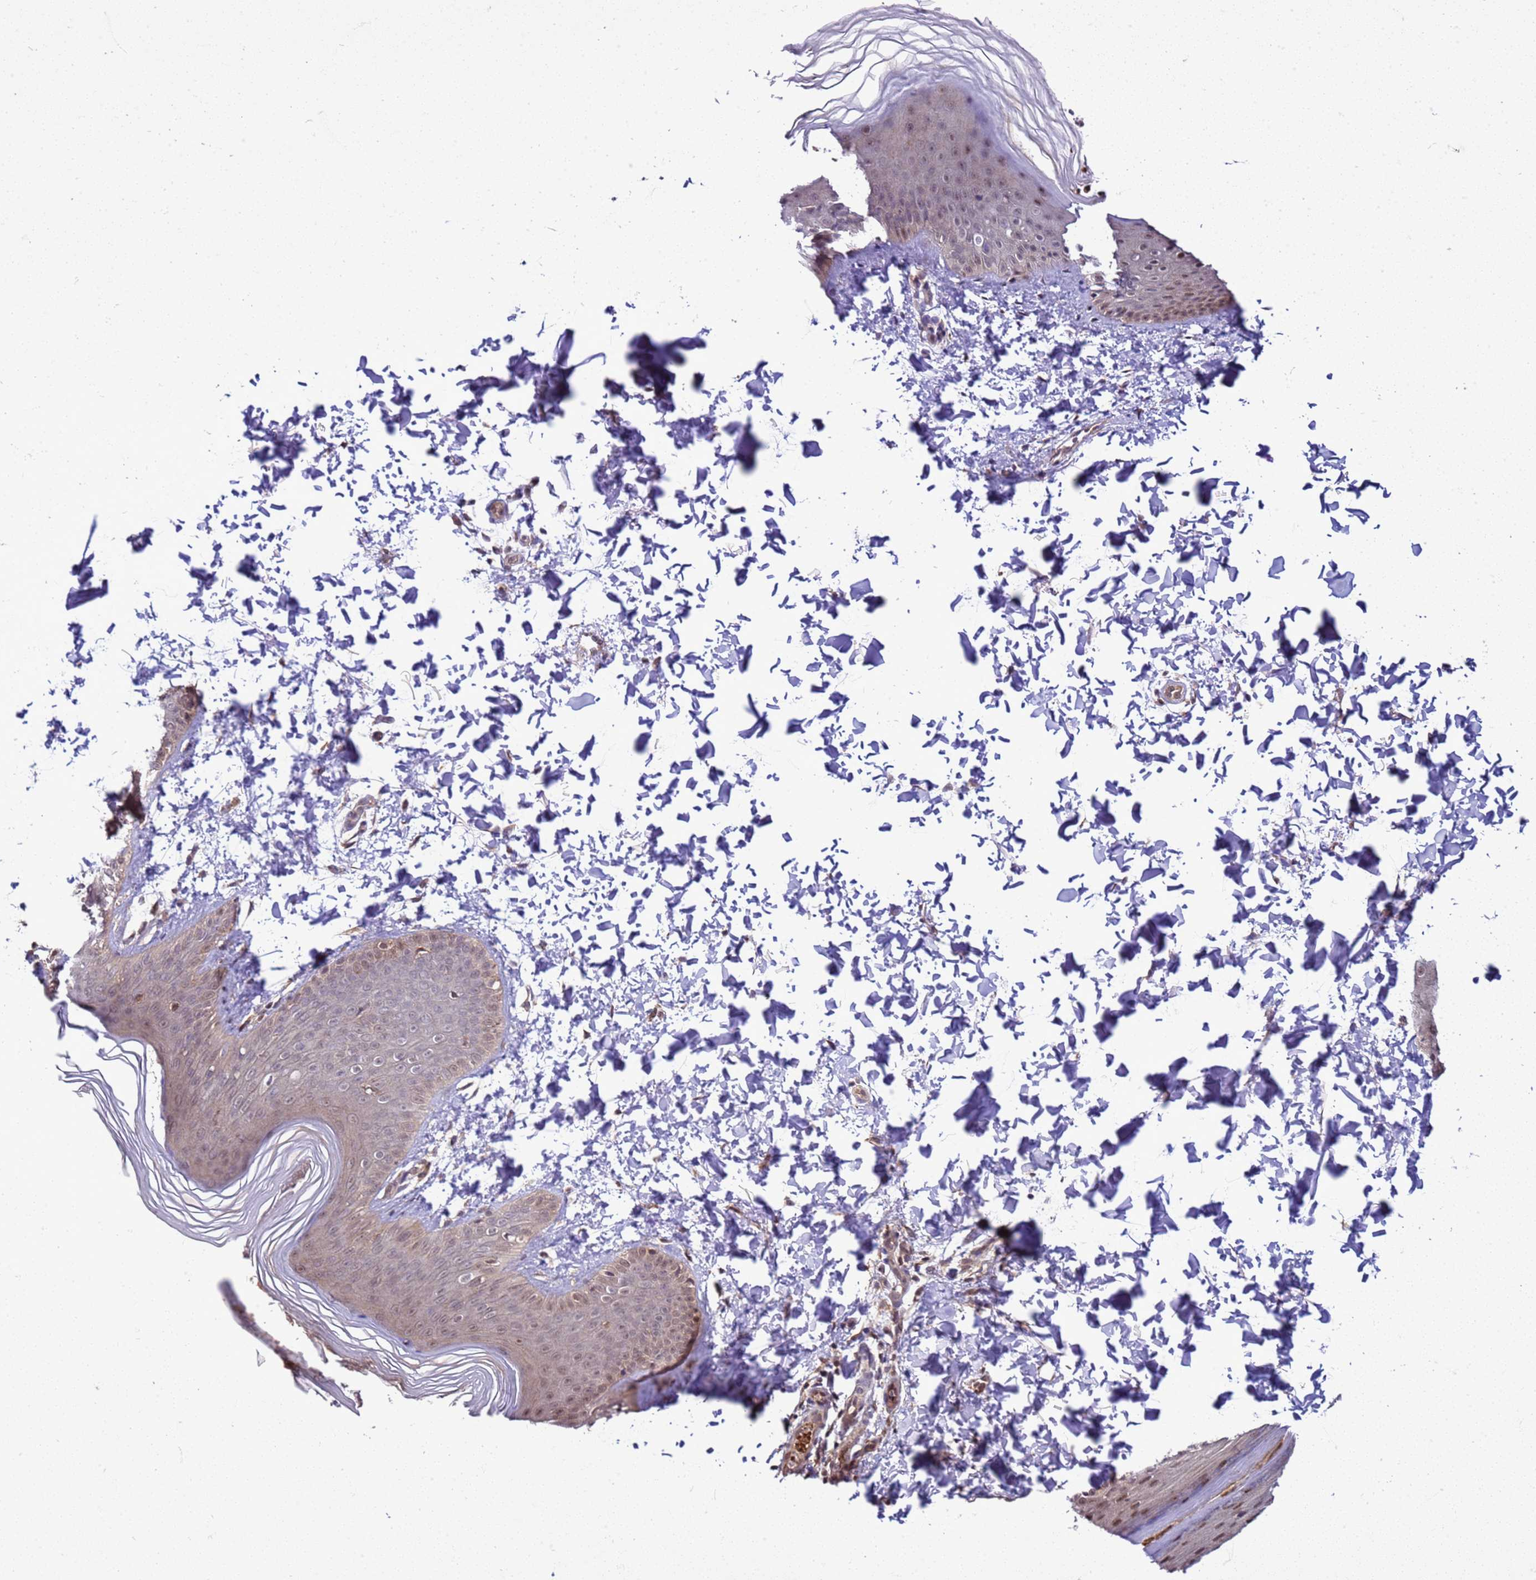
{"staining": {"intensity": "moderate", "quantity": ">75%", "location": "cytoplasmic/membranous,nuclear"}, "tissue": "skin", "cell_type": "Epidermal cells", "image_type": "normal", "snomed": [{"axis": "morphology", "description": "Normal tissue, NOS"}, {"axis": "morphology", "description": "Inflammation, NOS"}, {"axis": "topography", "description": "Soft tissue"}, {"axis": "topography", "description": "Anal"}], "caption": "Immunohistochemical staining of normal human skin exhibits moderate cytoplasmic/membranous,nuclear protein staining in approximately >75% of epidermal cells.", "gene": "GEN1", "patient": {"sex": "female", "age": 15}}